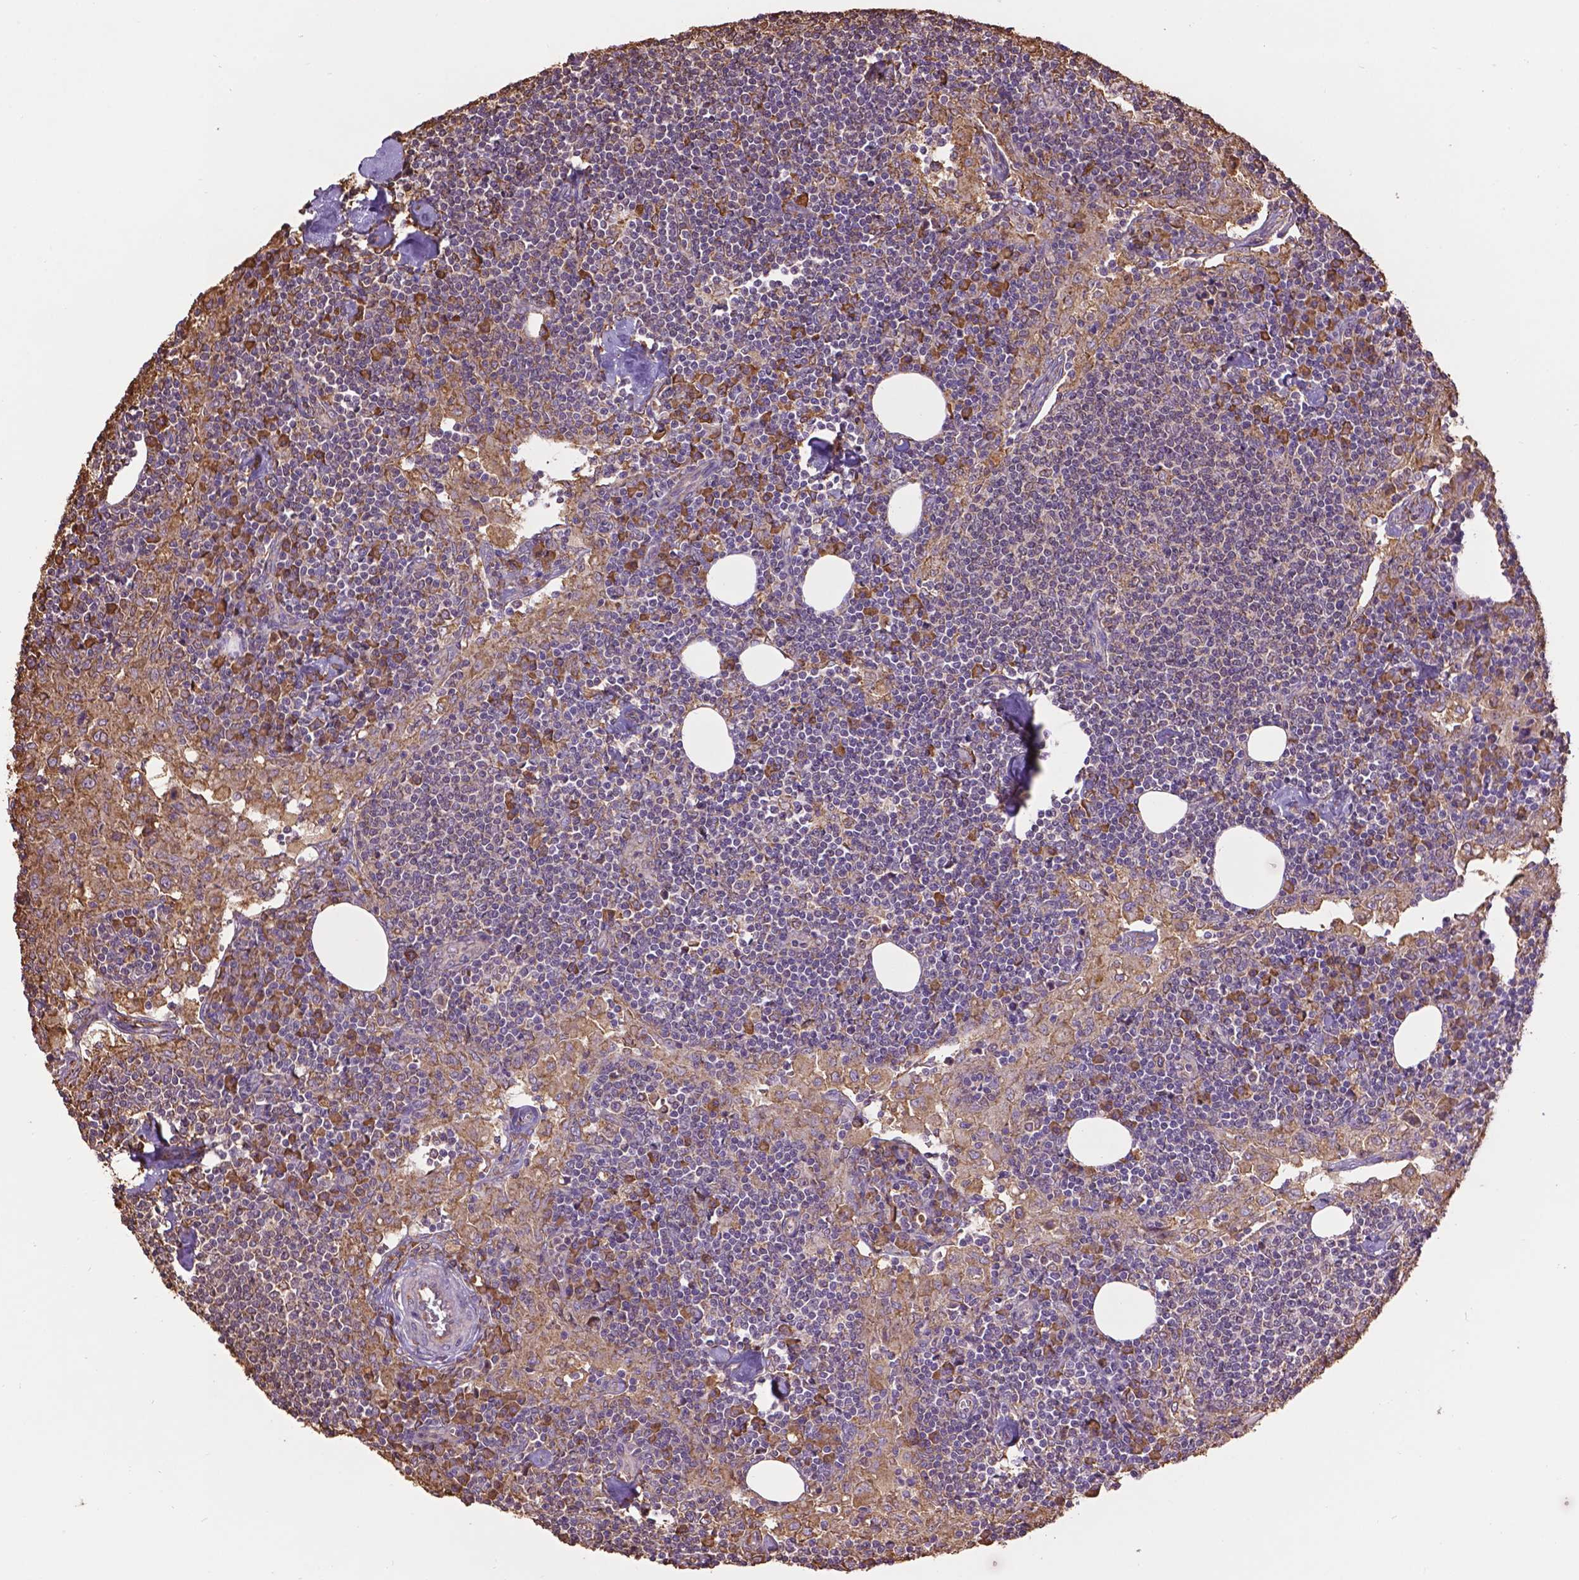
{"staining": {"intensity": "moderate", "quantity": ">75%", "location": "cytoplasmic/membranous"}, "tissue": "lymph node", "cell_type": "Germinal center cells", "image_type": "normal", "snomed": [{"axis": "morphology", "description": "Normal tissue, NOS"}, {"axis": "topography", "description": "Lymph node"}], "caption": "This is a histology image of IHC staining of unremarkable lymph node, which shows moderate staining in the cytoplasmic/membranous of germinal center cells.", "gene": "PPP2R5E", "patient": {"sex": "male", "age": 55}}